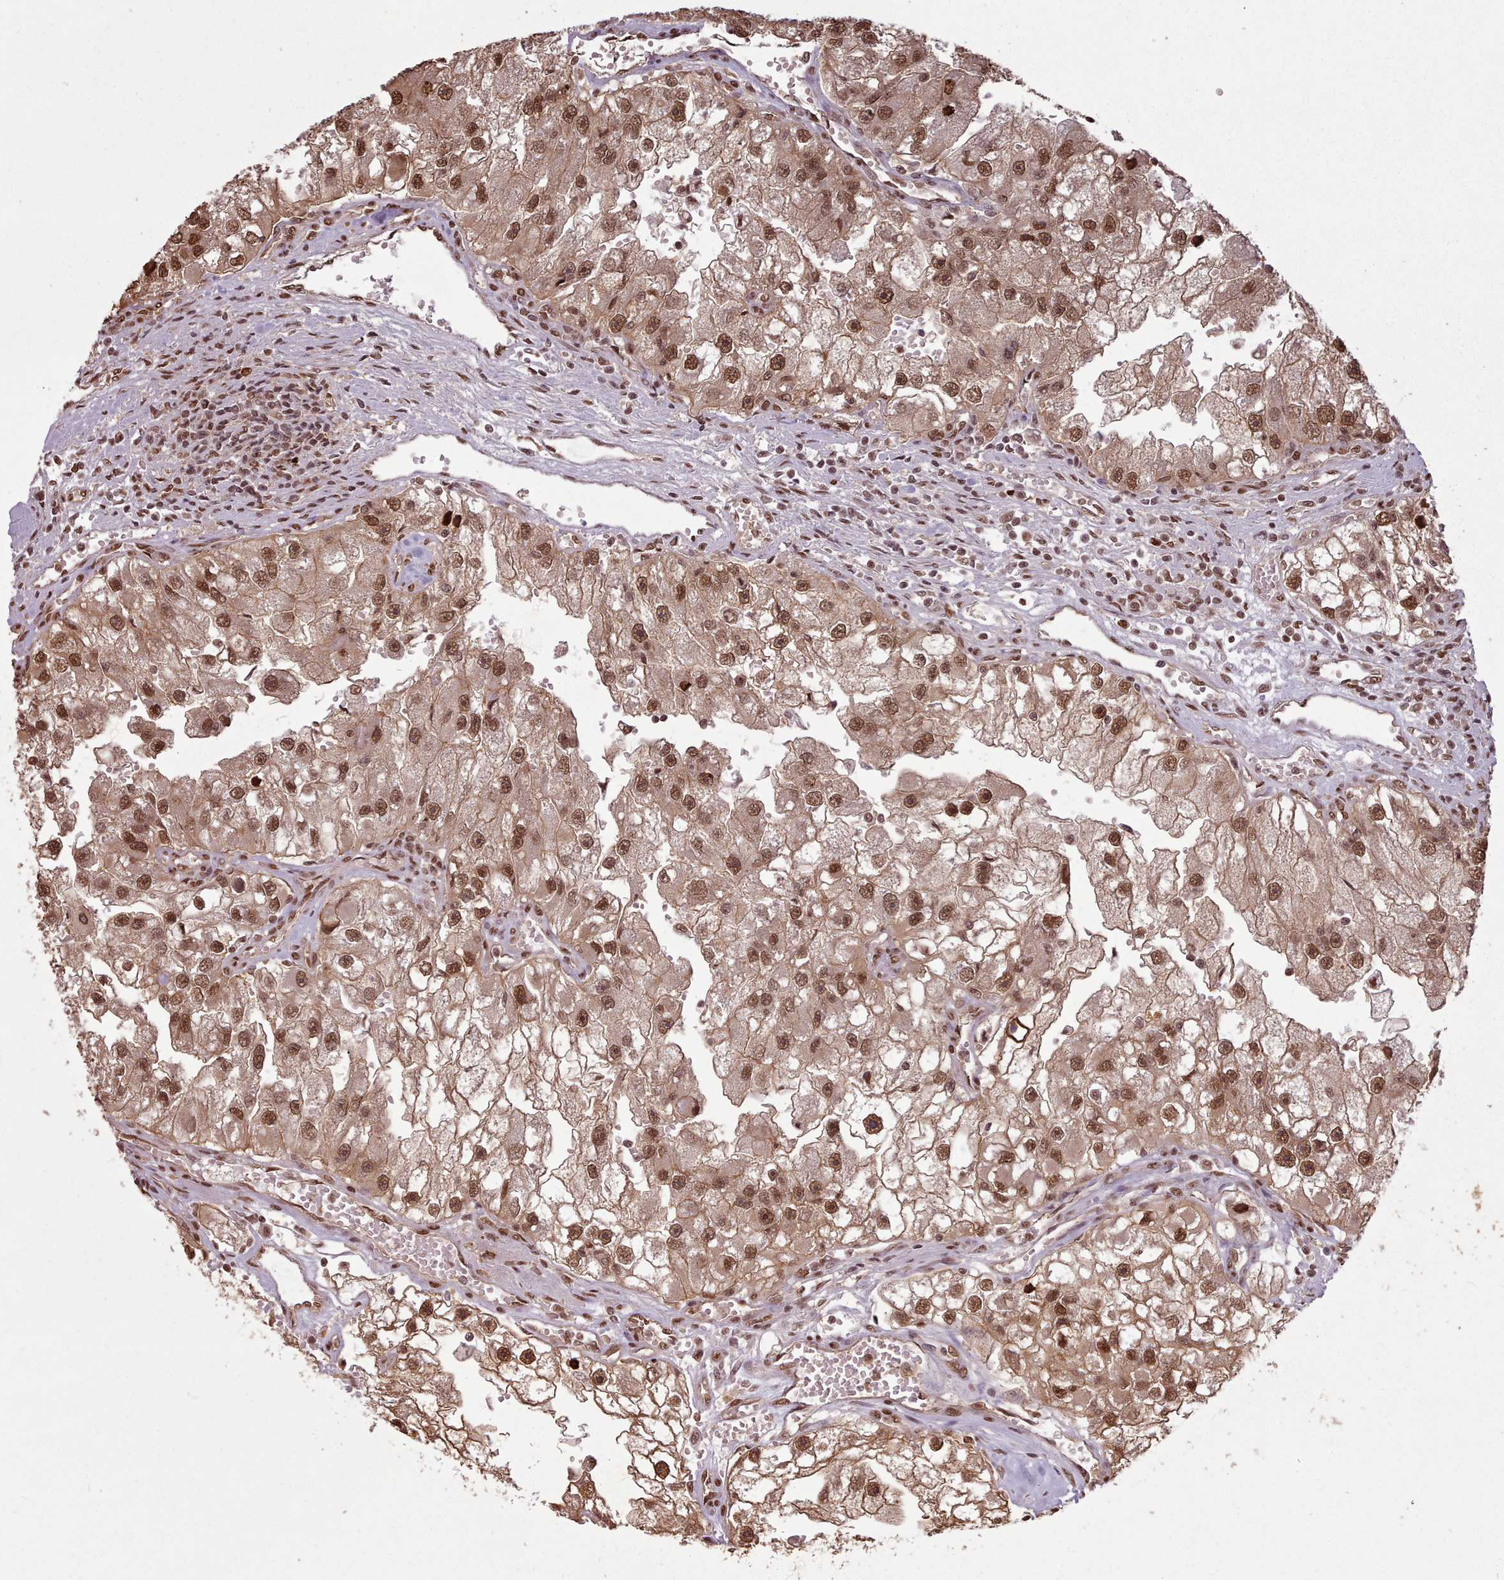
{"staining": {"intensity": "strong", "quantity": ">75%", "location": "nuclear"}, "tissue": "renal cancer", "cell_type": "Tumor cells", "image_type": "cancer", "snomed": [{"axis": "morphology", "description": "Adenocarcinoma, NOS"}, {"axis": "topography", "description": "Kidney"}], "caption": "Immunohistochemical staining of renal adenocarcinoma demonstrates high levels of strong nuclear staining in approximately >75% of tumor cells.", "gene": "RPS27A", "patient": {"sex": "male", "age": 63}}